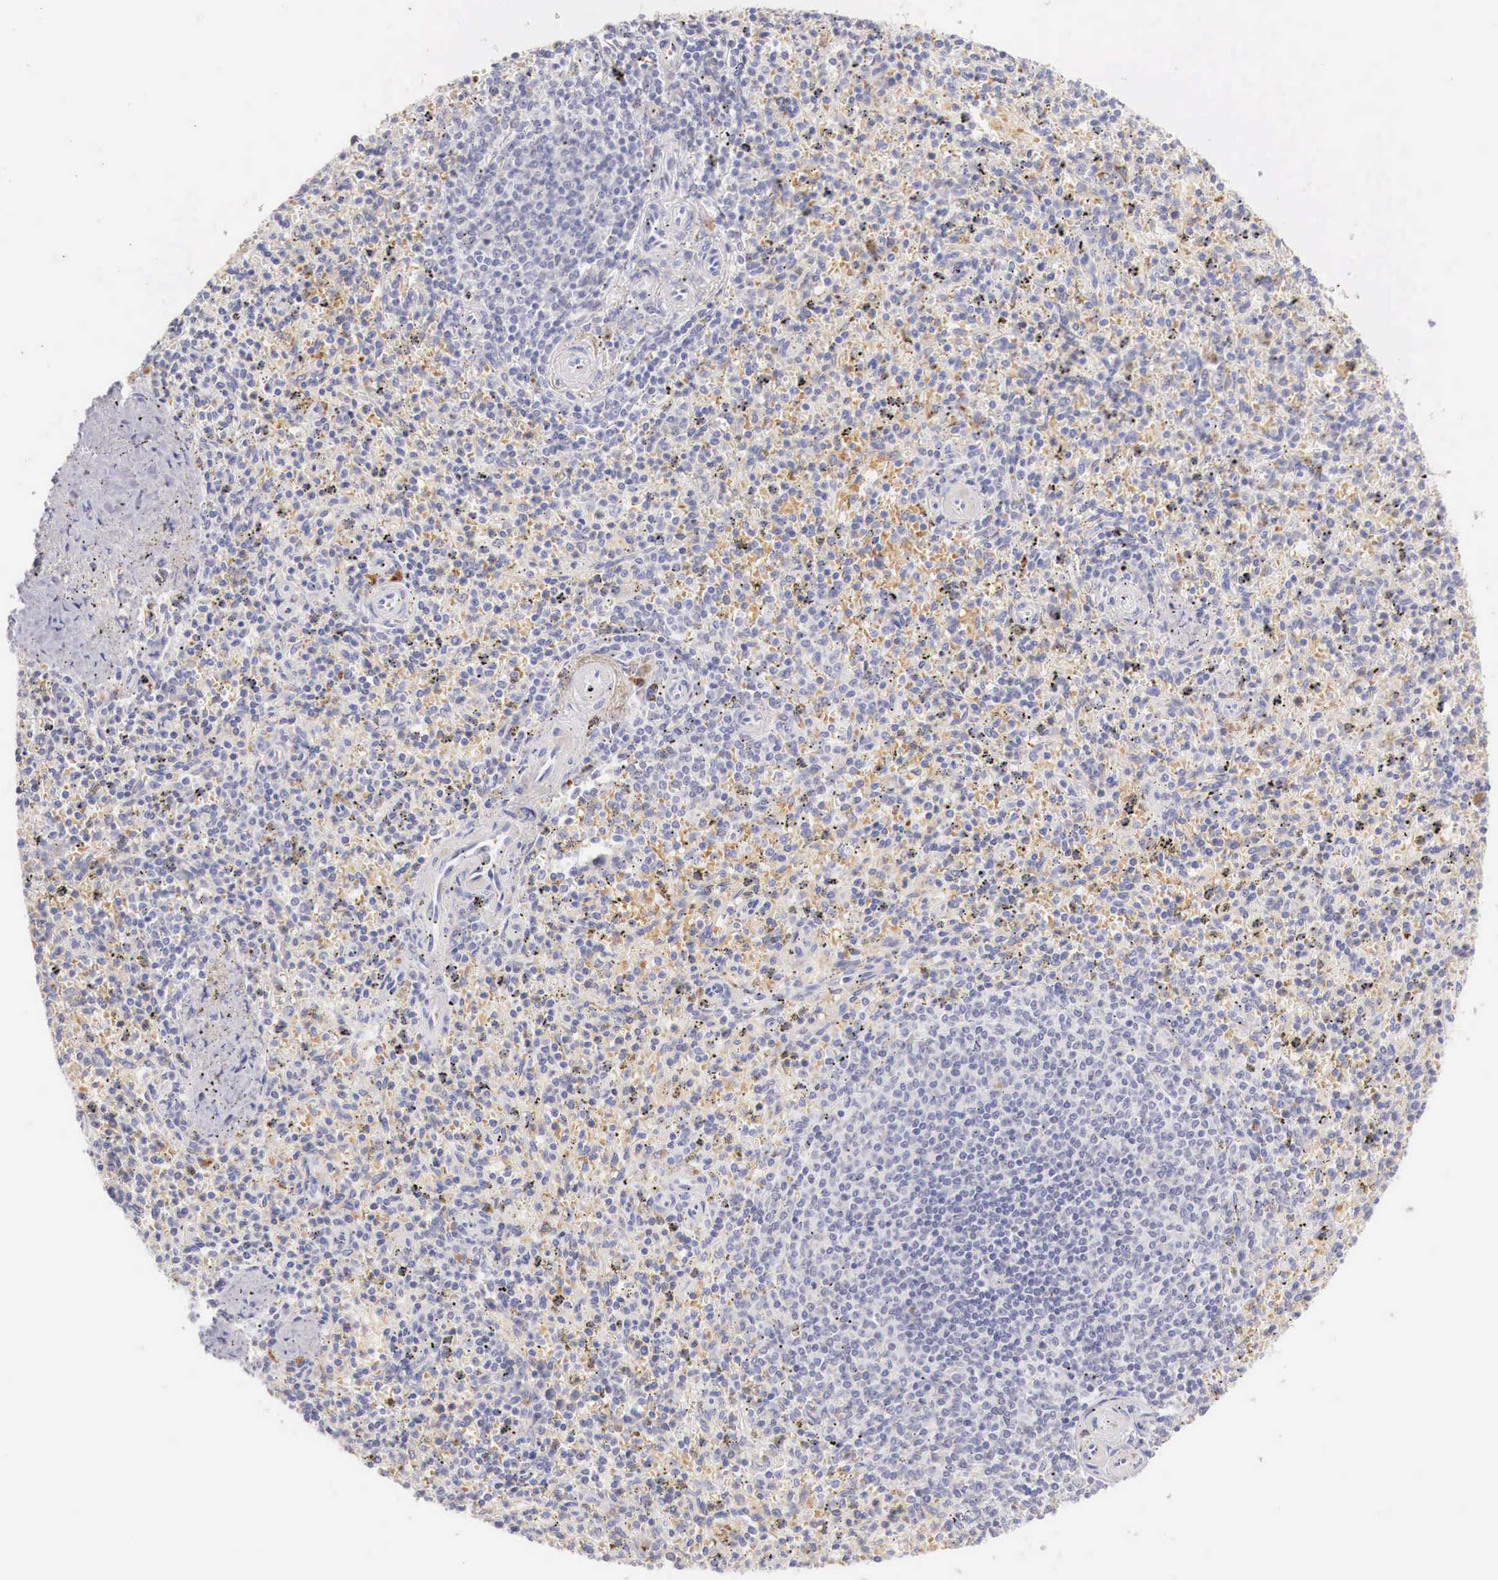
{"staining": {"intensity": "negative", "quantity": "none", "location": "none"}, "tissue": "spleen", "cell_type": "Cells in red pulp", "image_type": "normal", "snomed": [{"axis": "morphology", "description": "Normal tissue, NOS"}, {"axis": "topography", "description": "Spleen"}], "caption": "DAB (3,3'-diaminobenzidine) immunohistochemical staining of unremarkable human spleen shows no significant expression in cells in red pulp.", "gene": "ITIH6", "patient": {"sex": "male", "age": 72}}